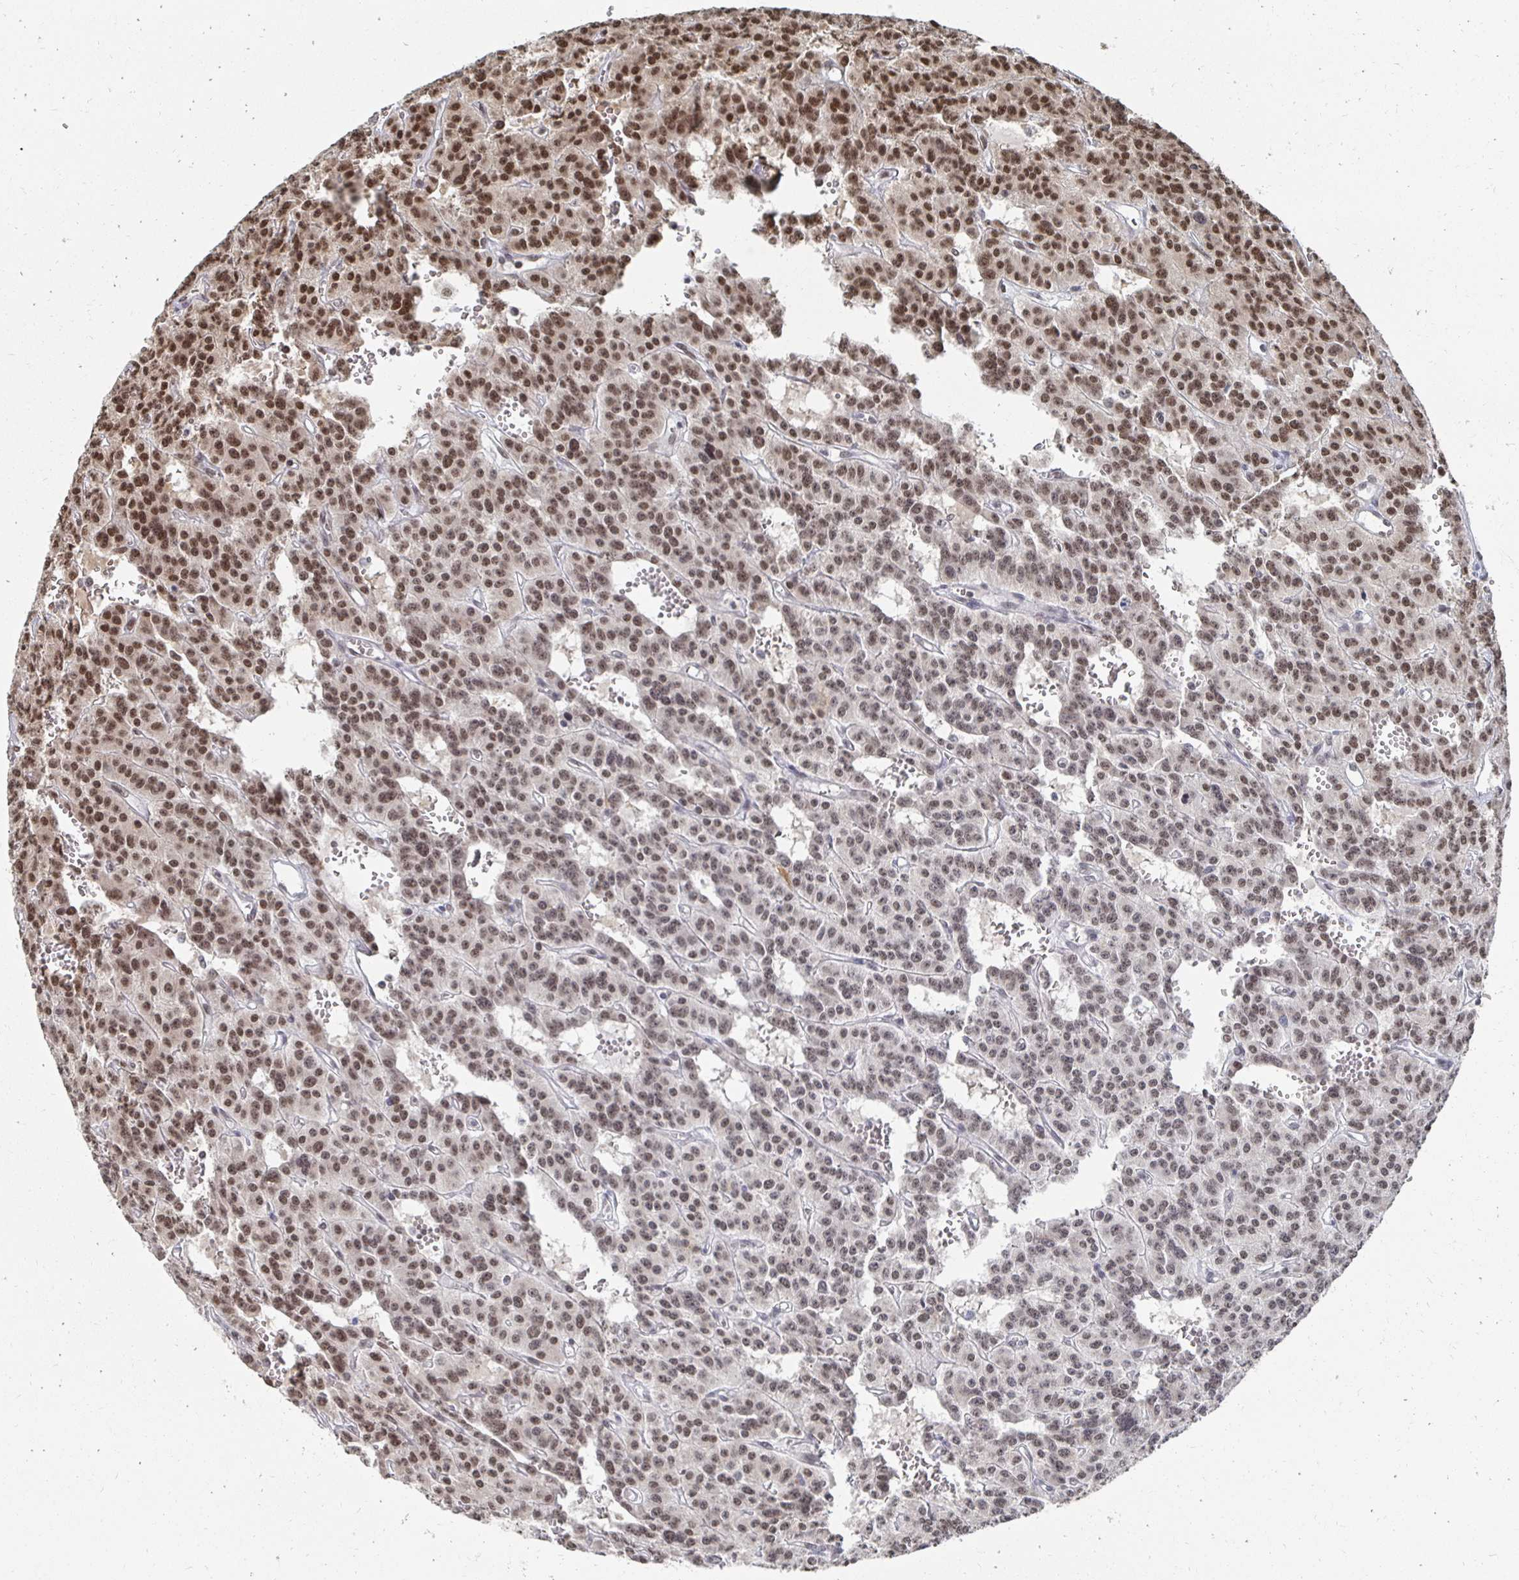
{"staining": {"intensity": "strong", "quantity": ">75%", "location": "nuclear"}, "tissue": "carcinoid", "cell_type": "Tumor cells", "image_type": "cancer", "snomed": [{"axis": "morphology", "description": "Carcinoid, malignant, NOS"}, {"axis": "topography", "description": "Lung"}], "caption": "Immunohistochemical staining of human malignant carcinoid exhibits high levels of strong nuclear expression in about >75% of tumor cells. The protein is shown in brown color, while the nuclei are stained blue.", "gene": "GTF3C6", "patient": {"sex": "female", "age": 71}}